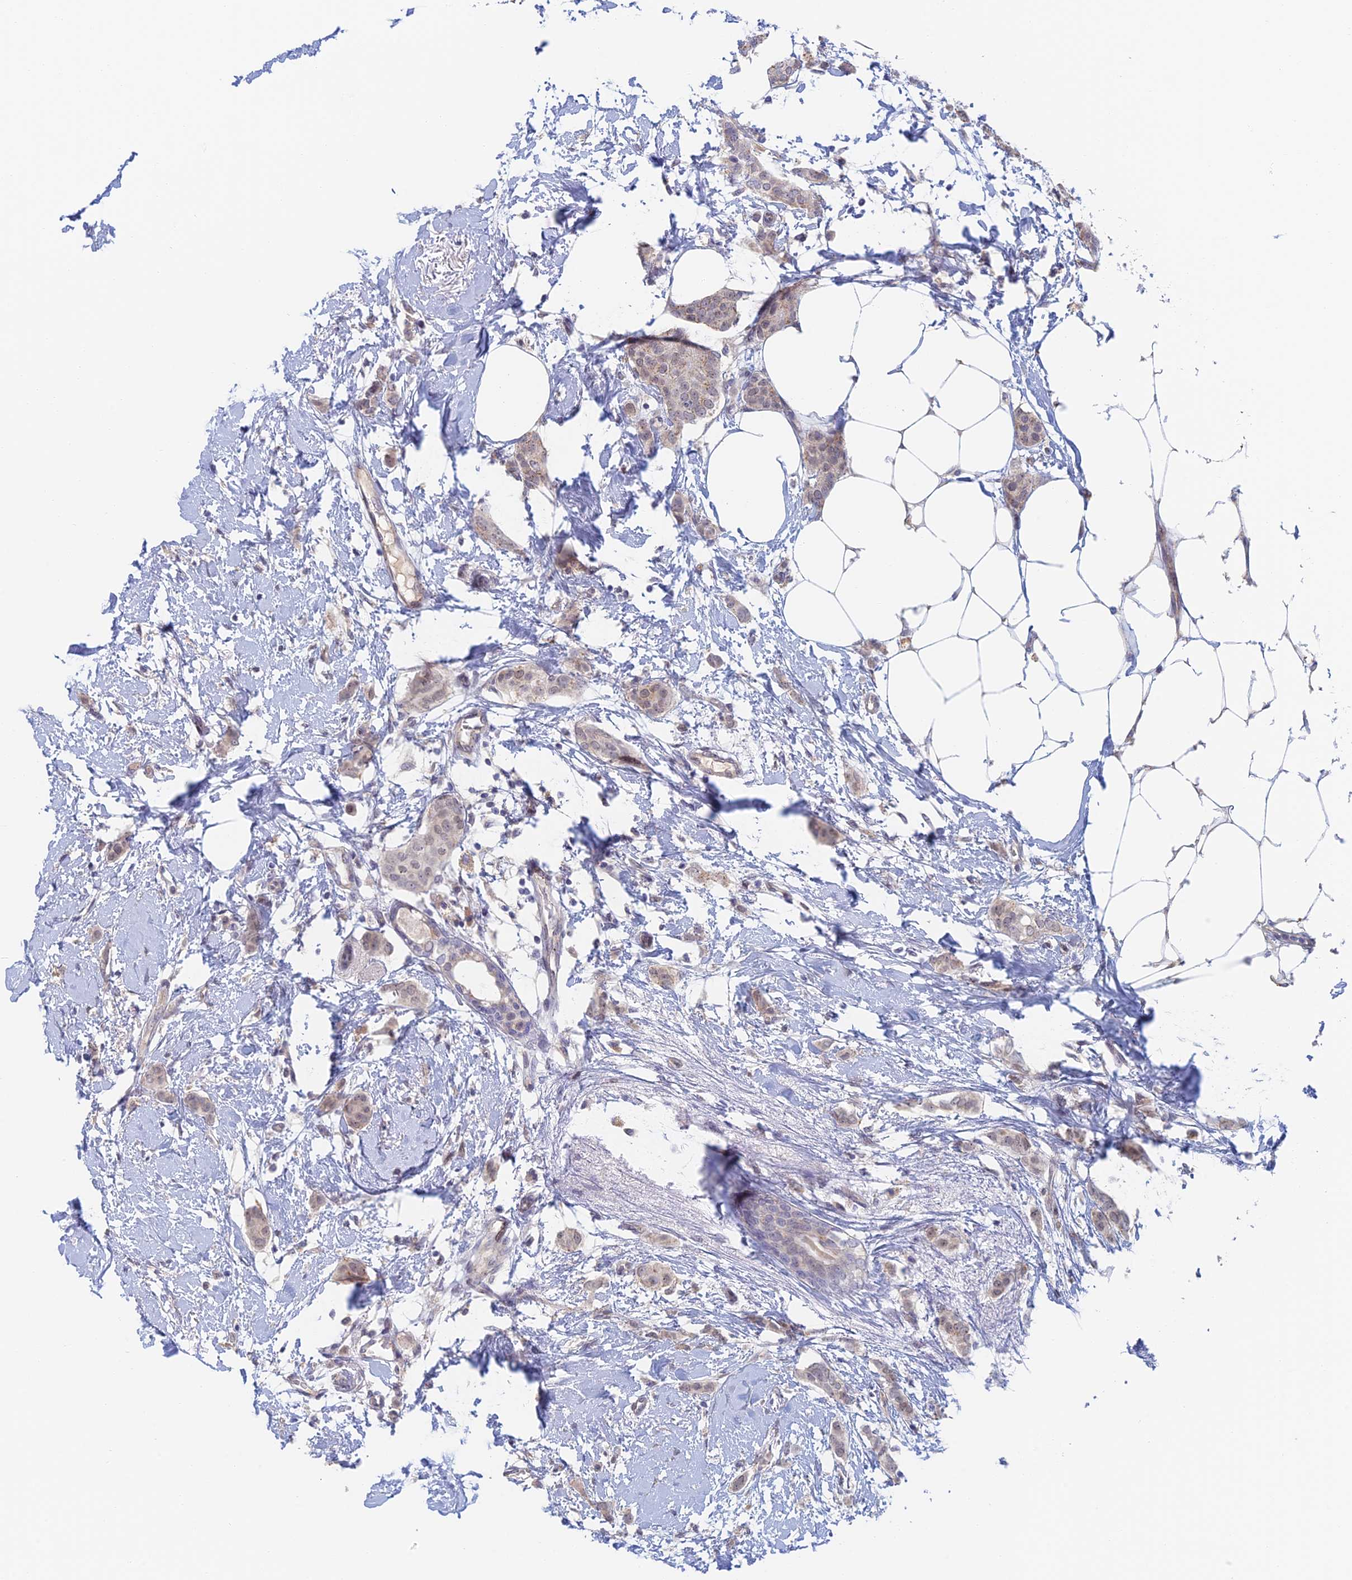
{"staining": {"intensity": "weak", "quantity": "25%-75%", "location": "cytoplasmic/membranous,nuclear"}, "tissue": "breast cancer", "cell_type": "Tumor cells", "image_type": "cancer", "snomed": [{"axis": "morphology", "description": "Duct carcinoma"}, {"axis": "topography", "description": "Breast"}], "caption": "A low amount of weak cytoplasmic/membranous and nuclear positivity is seen in about 25%-75% of tumor cells in breast cancer tissue.", "gene": "ZUP1", "patient": {"sex": "female", "age": 72}}